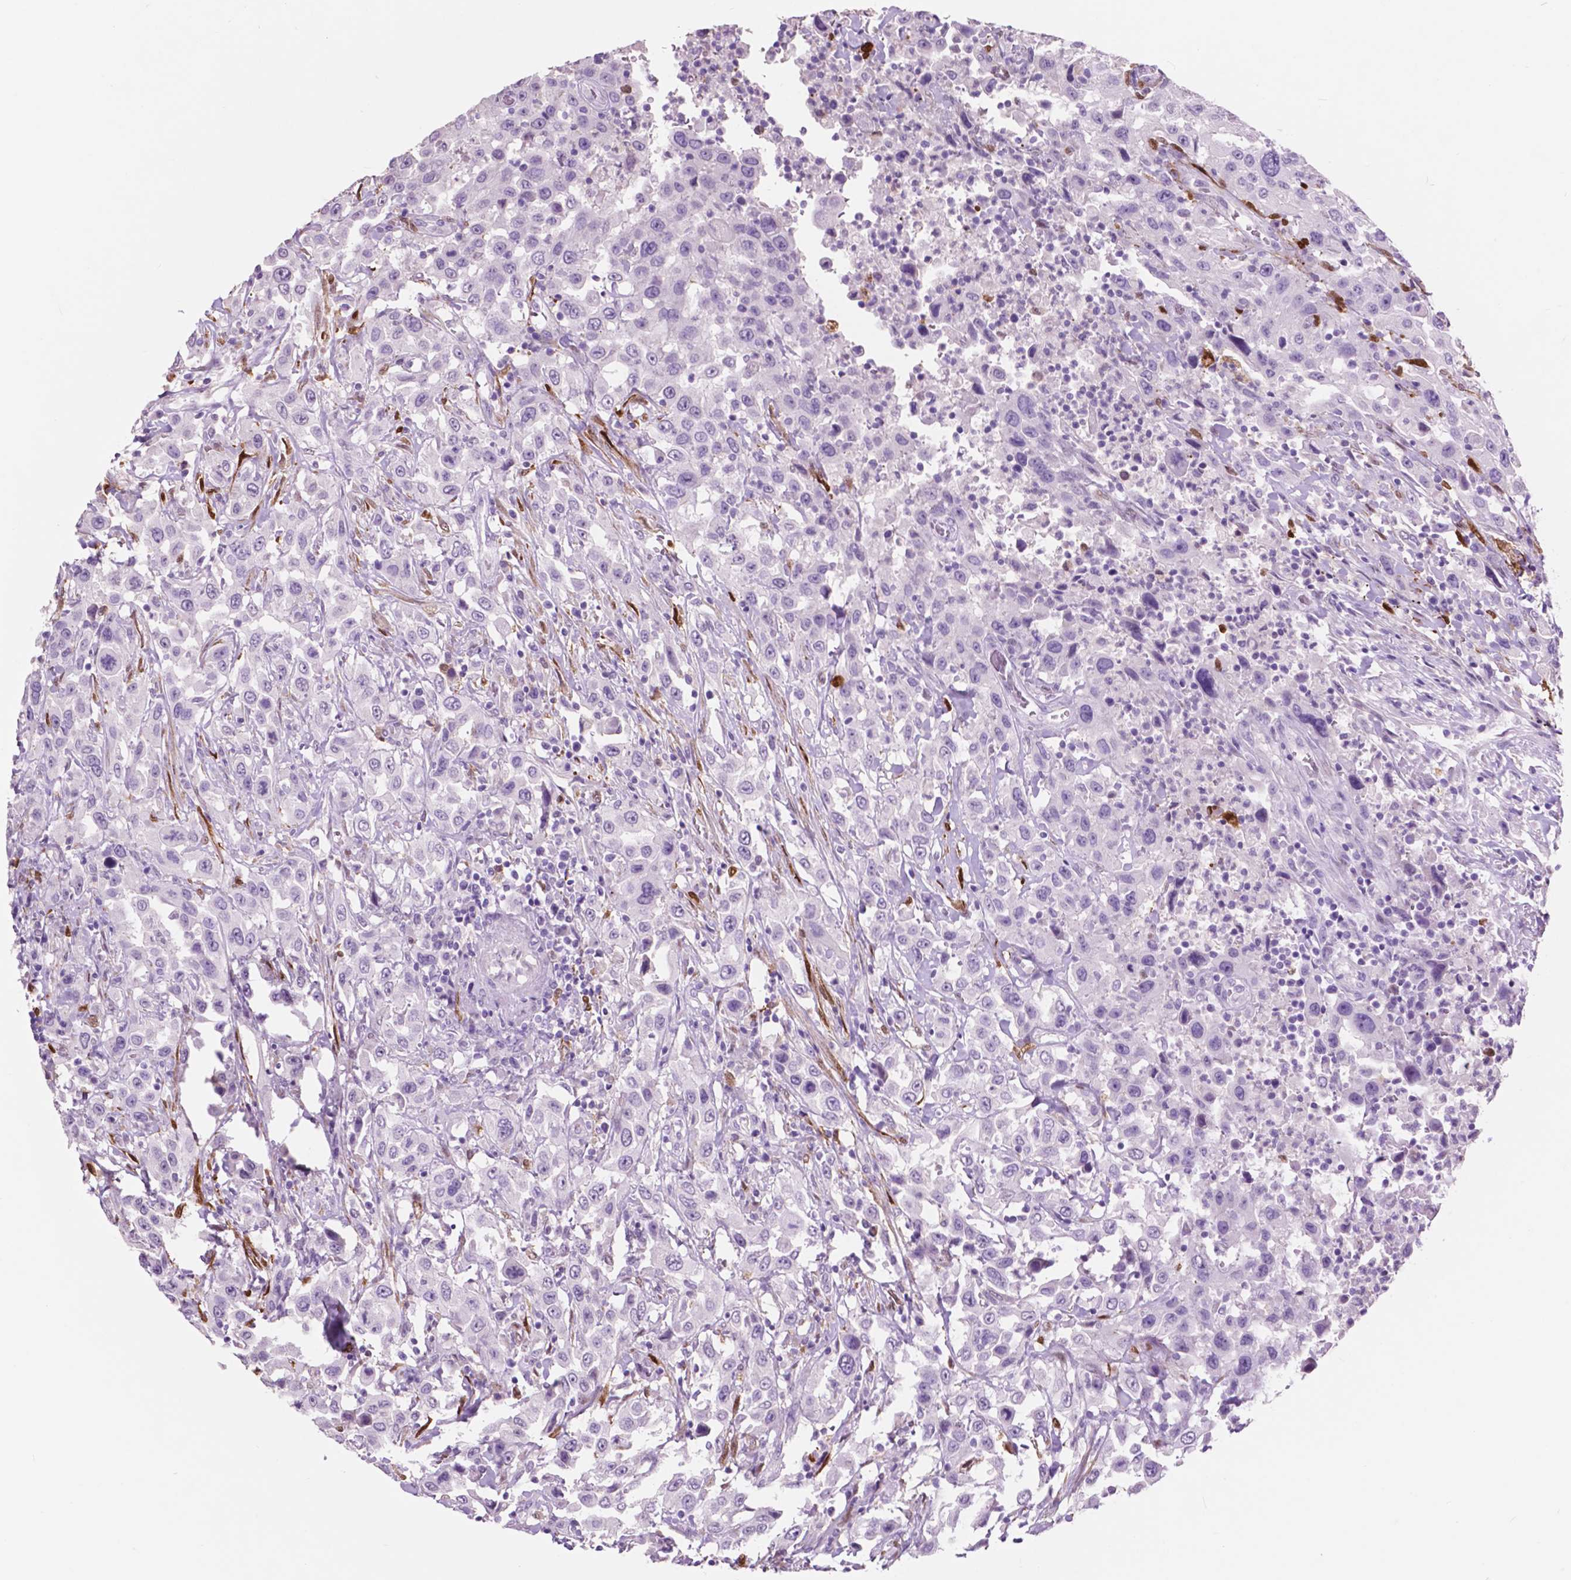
{"staining": {"intensity": "negative", "quantity": "none", "location": "none"}, "tissue": "urothelial cancer", "cell_type": "Tumor cells", "image_type": "cancer", "snomed": [{"axis": "morphology", "description": "Urothelial carcinoma, High grade"}, {"axis": "topography", "description": "Urinary bladder"}], "caption": "Tumor cells are negative for brown protein staining in urothelial cancer.", "gene": "IDO1", "patient": {"sex": "male", "age": 61}}